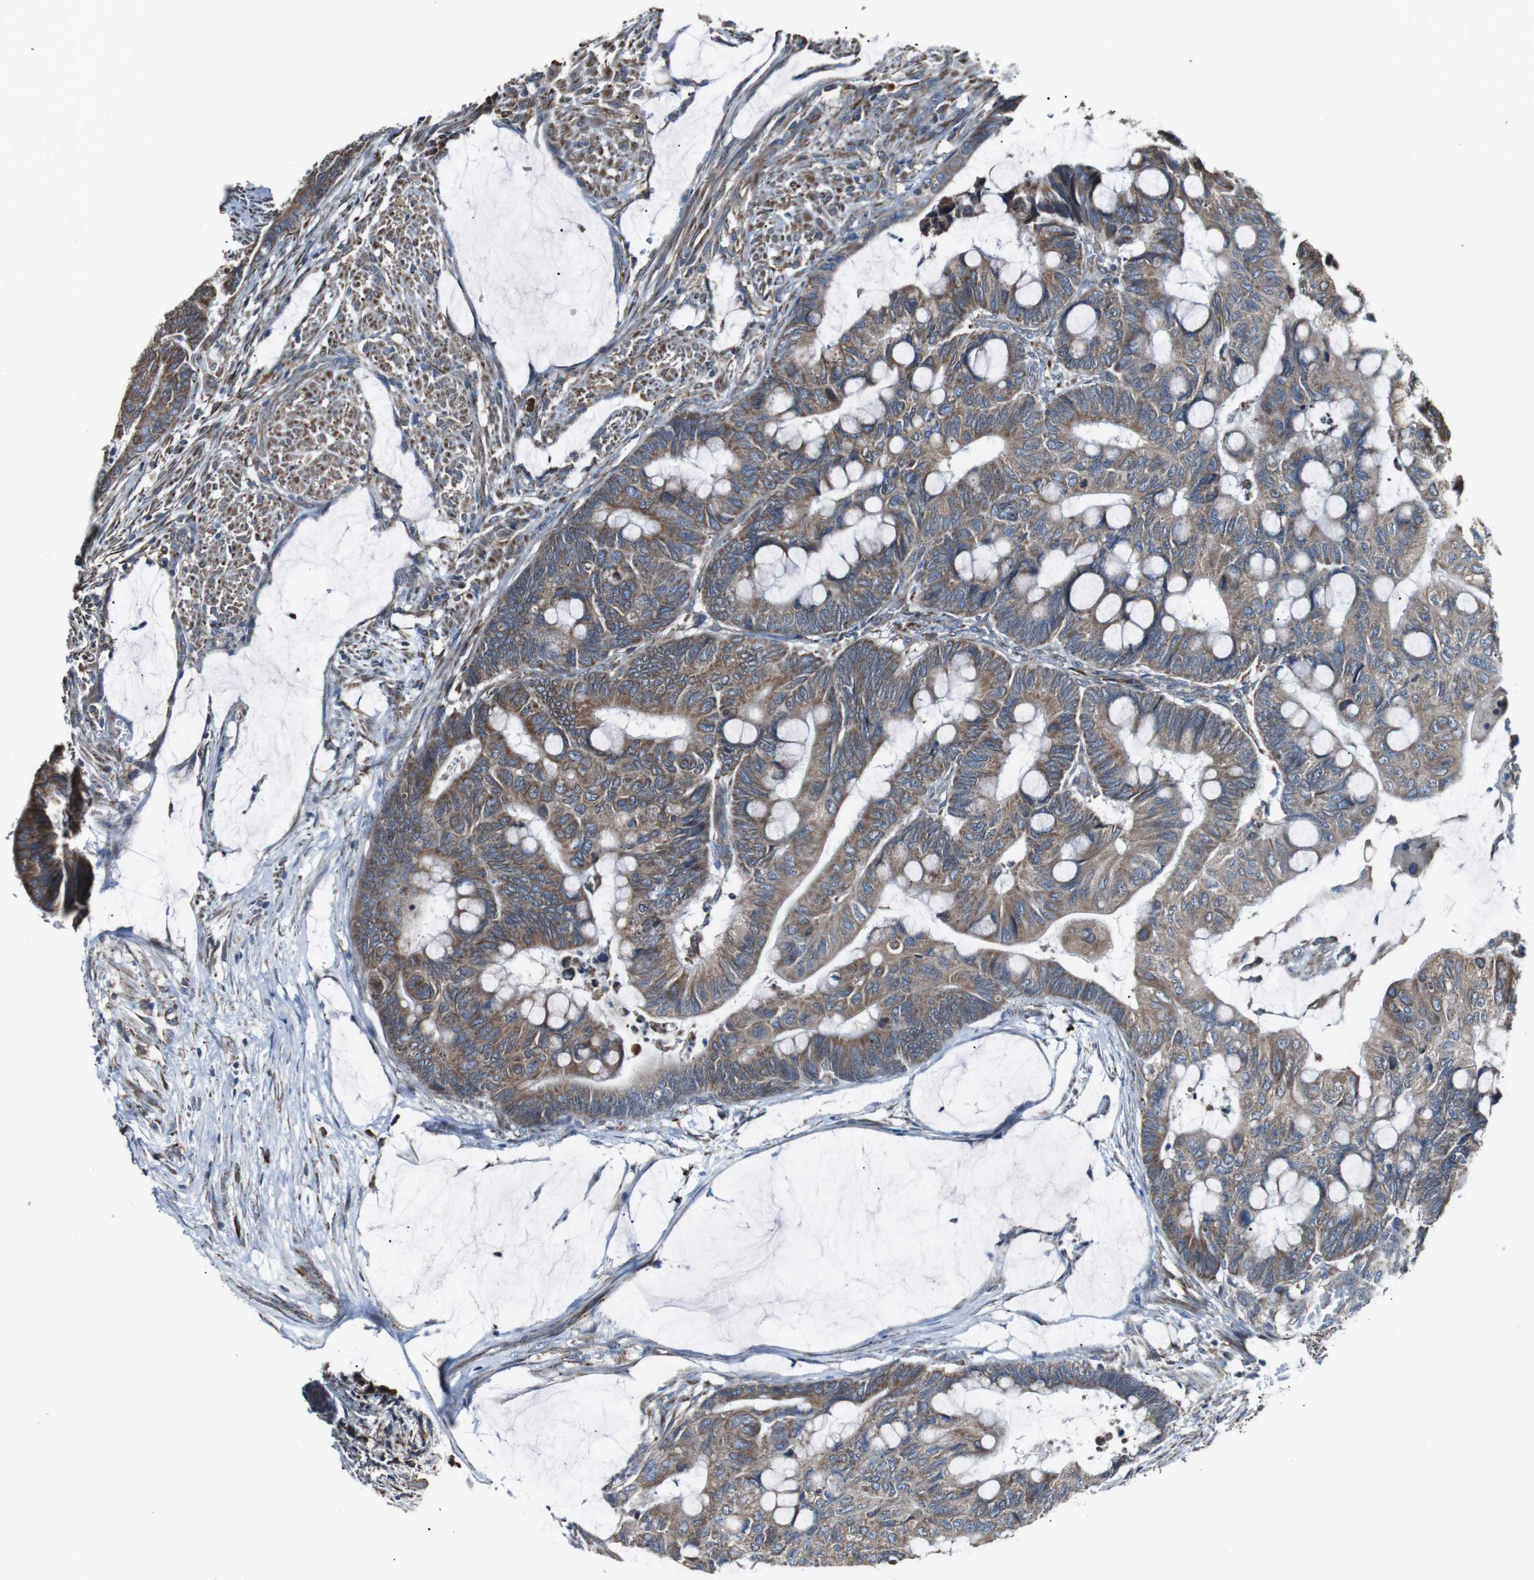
{"staining": {"intensity": "moderate", "quantity": ">75%", "location": "cytoplasmic/membranous"}, "tissue": "colorectal cancer", "cell_type": "Tumor cells", "image_type": "cancer", "snomed": [{"axis": "morphology", "description": "Normal tissue, NOS"}, {"axis": "morphology", "description": "Adenocarcinoma, NOS"}, {"axis": "topography", "description": "Rectum"}], "caption": "Immunohistochemistry (IHC) of human colorectal cancer displays medium levels of moderate cytoplasmic/membranous positivity in approximately >75% of tumor cells.", "gene": "CISD2", "patient": {"sex": "male", "age": 92}}